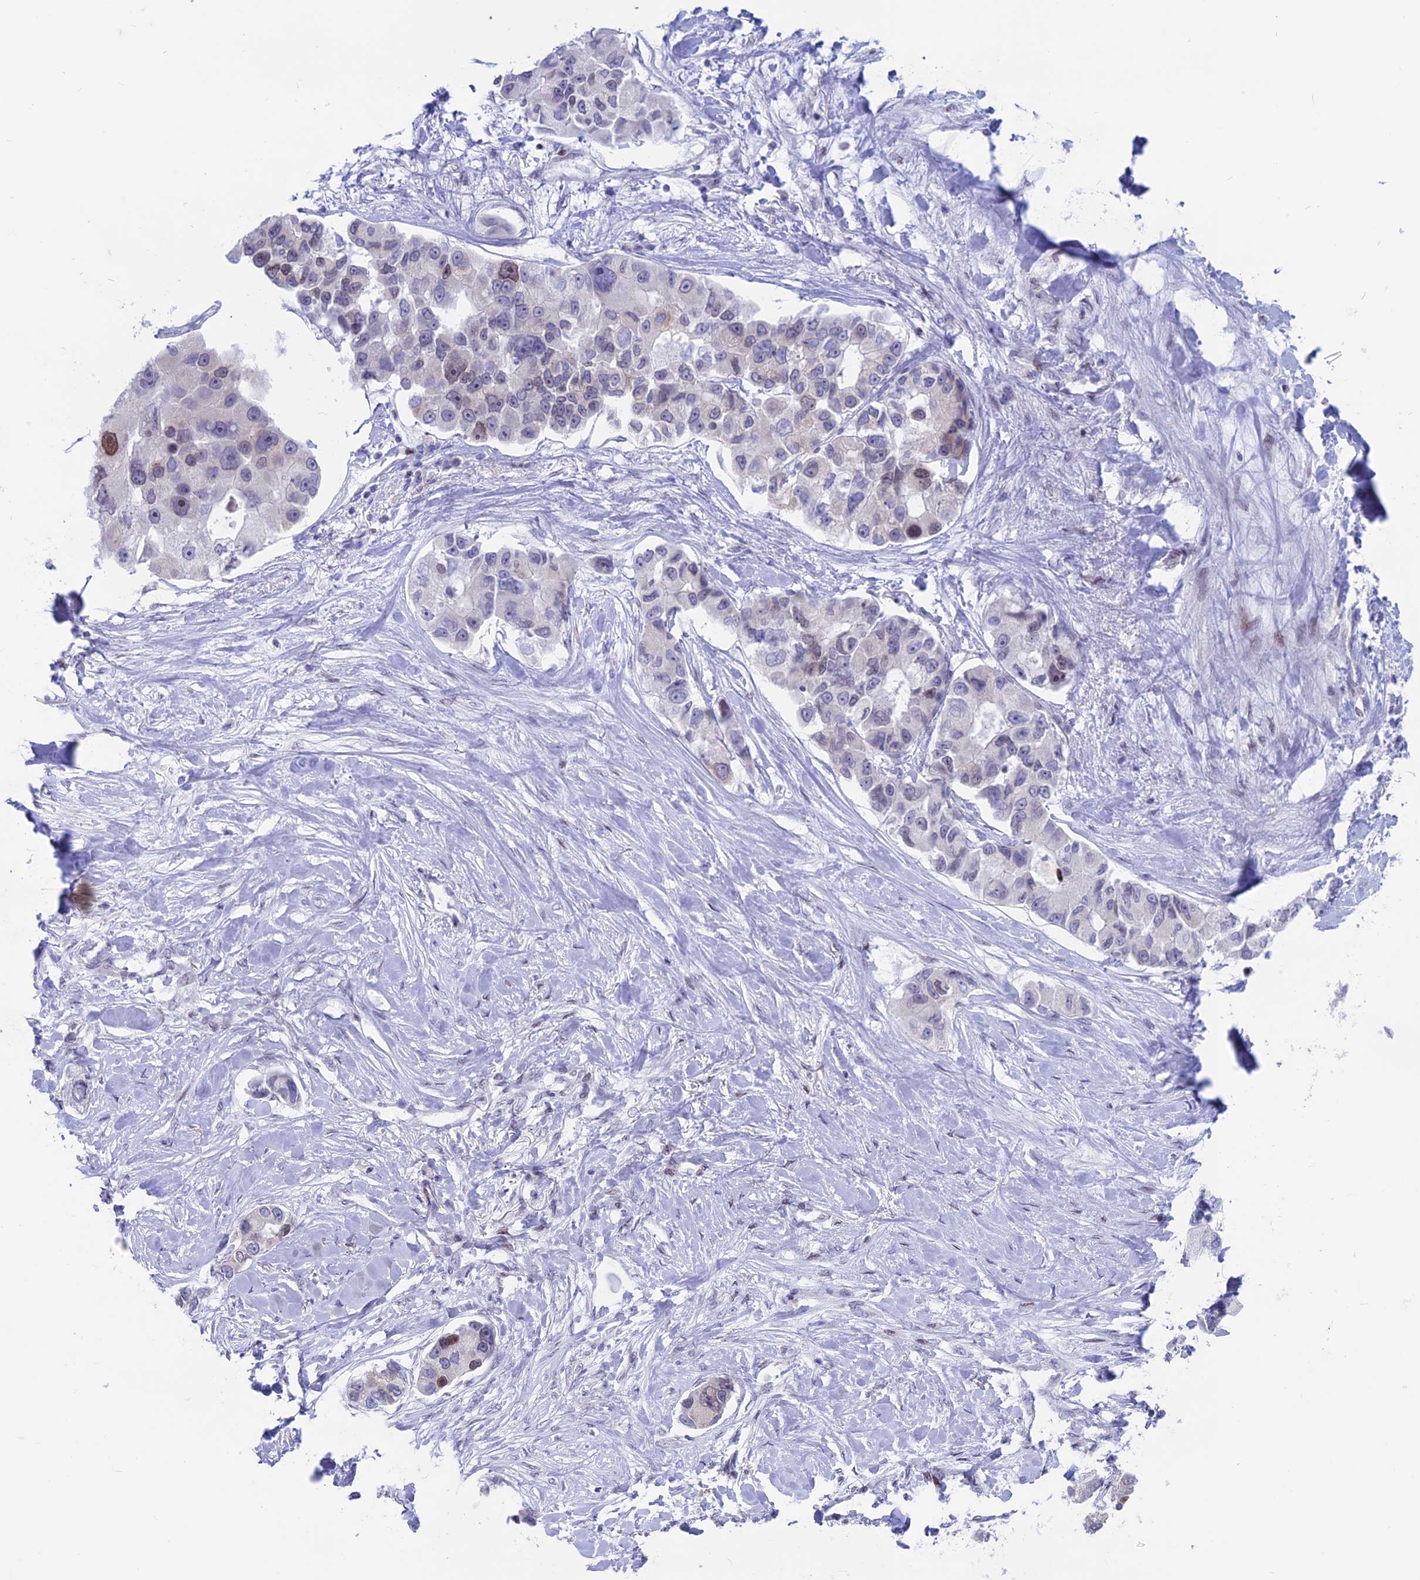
{"staining": {"intensity": "moderate", "quantity": "<25%", "location": "nuclear"}, "tissue": "lung cancer", "cell_type": "Tumor cells", "image_type": "cancer", "snomed": [{"axis": "morphology", "description": "Adenocarcinoma, NOS"}, {"axis": "topography", "description": "Lung"}], "caption": "Protein analysis of adenocarcinoma (lung) tissue demonstrates moderate nuclear positivity in approximately <25% of tumor cells.", "gene": "CERS6", "patient": {"sex": "female", "age": 54}}